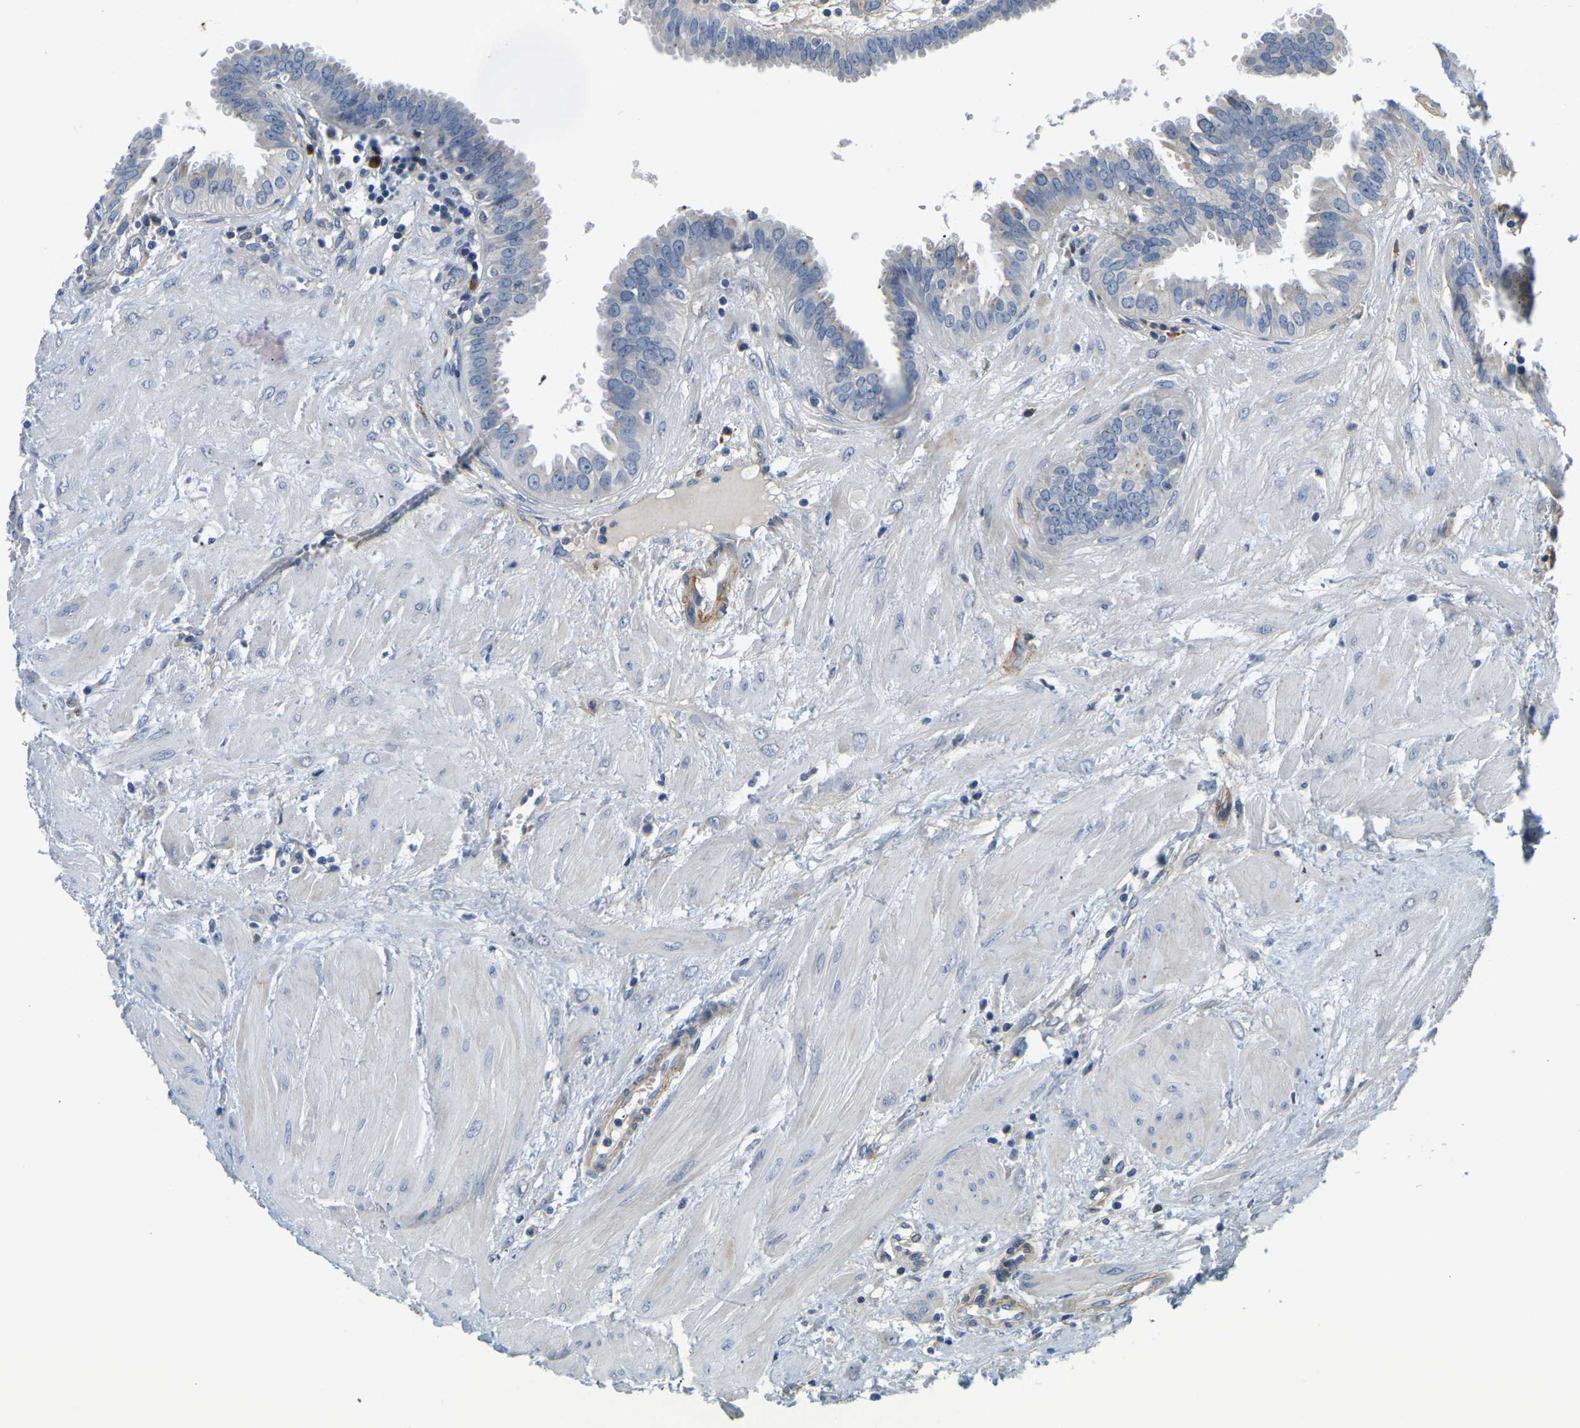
{"staining": {"intensity": "negative", "quantity": "none", "location": "none"}, "tissue": "fallopian tube", "cell_type": "Glandular cells", "image_type": "normal", "snomed": [{"axis": "morphology", "description": "Normal tissue, NOS"}, {"axis": "topography", "description": "Fallopian tube"}, {"axis": "topography", "description": "Placenta"}], "caption": "There is no significant staining in glandular cells of fallopian tube. (DAB IHC with hematoxylin counter stain).", "gene": "LIAS", "patient": {"sex": "female", "age": 32}}